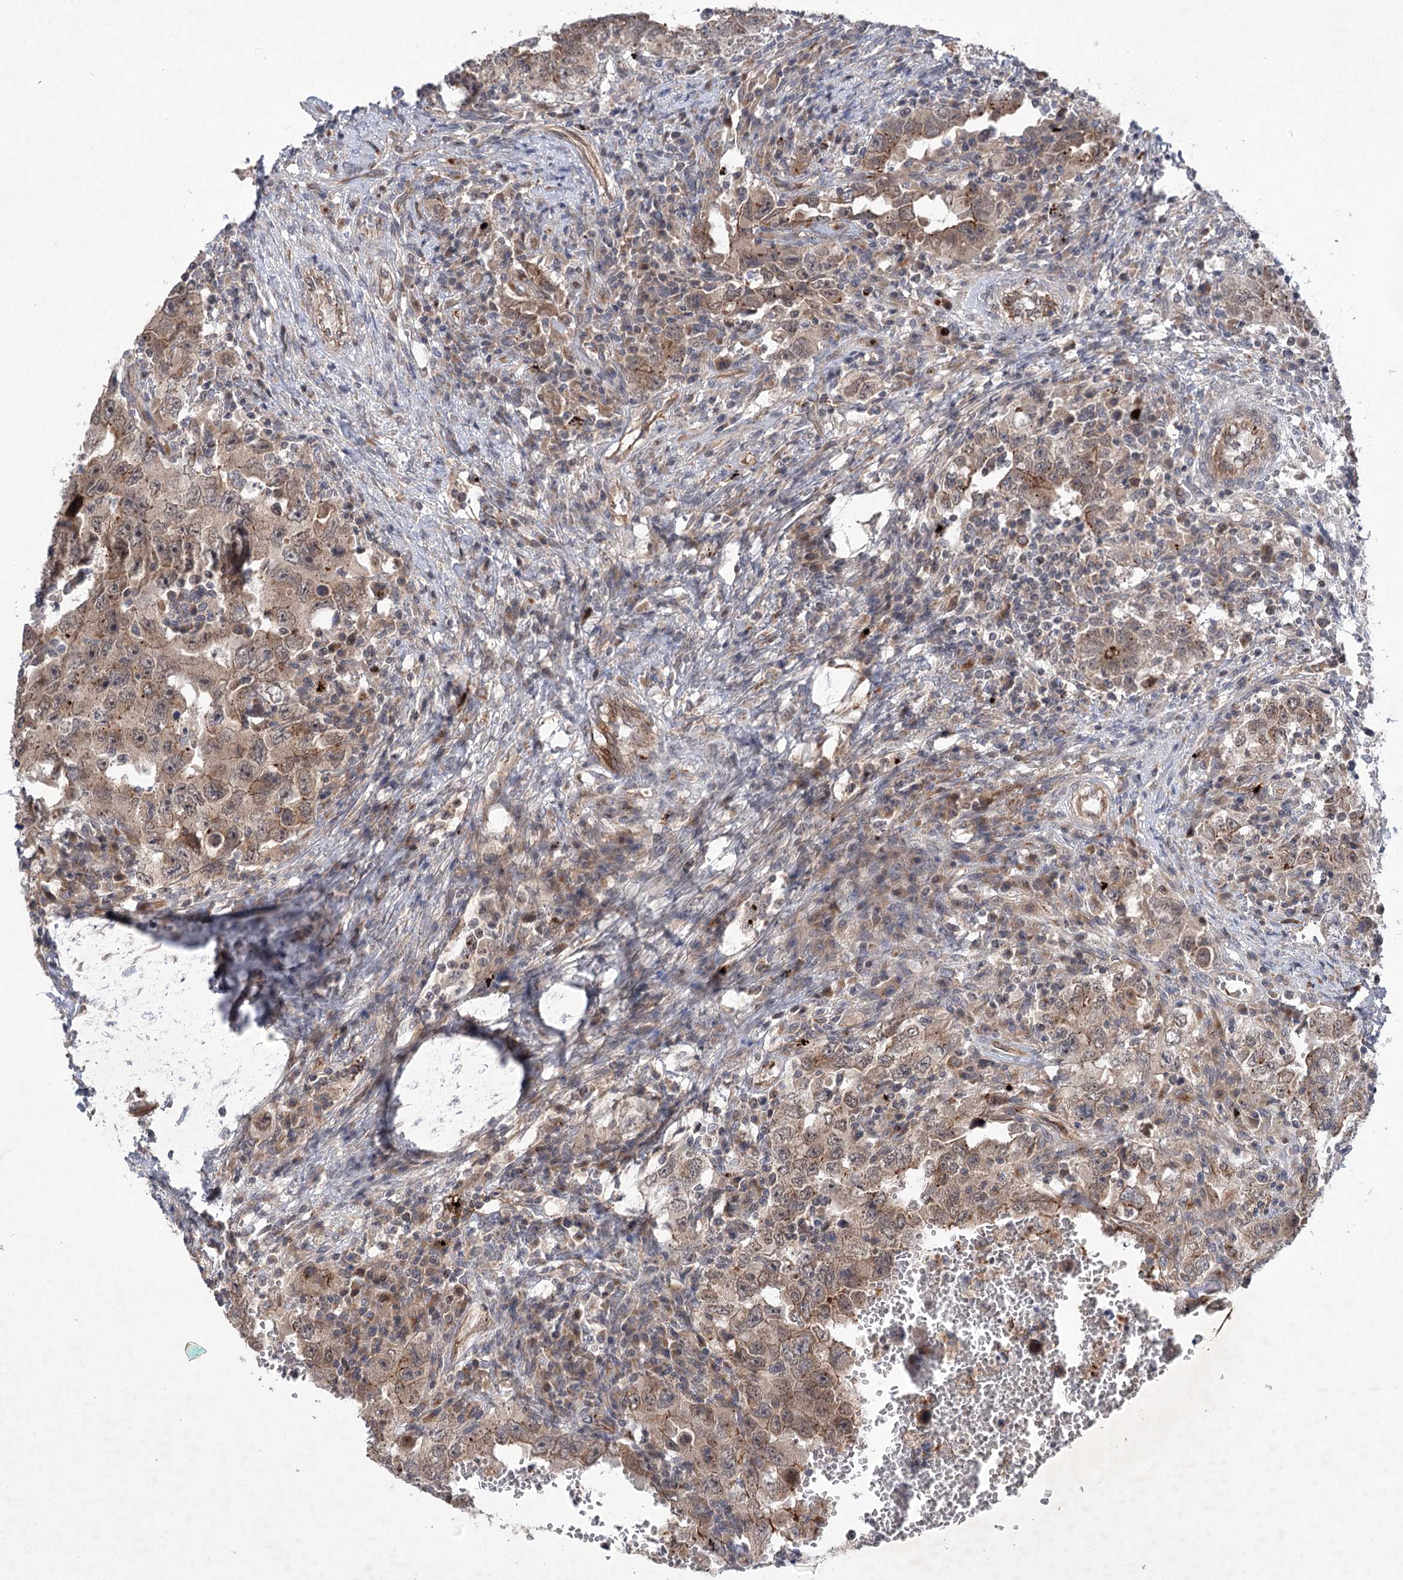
{"staining": {"intensity": "weak", "quantity": ">75%", "location": "cytoplasmic/membranous"}, "tissue": "testis cancer", "cell_type": "Tumor cells", "image_type": "cancer", "snomed": [{"axis": "morphology", "description": "Carcinoma, Embryonal, NOS"}, {"axis": "topography", "description": "Testis"}], "caption": "There is low levels of weak cytoplasmic/membranous positivity in tumor cells of testis cancer (embryonal carcinoma), as demonstrated by immunohistochemical staining (brown color).", "gene": "METTL24", "patient": {"sex": "male", "age": 26}}